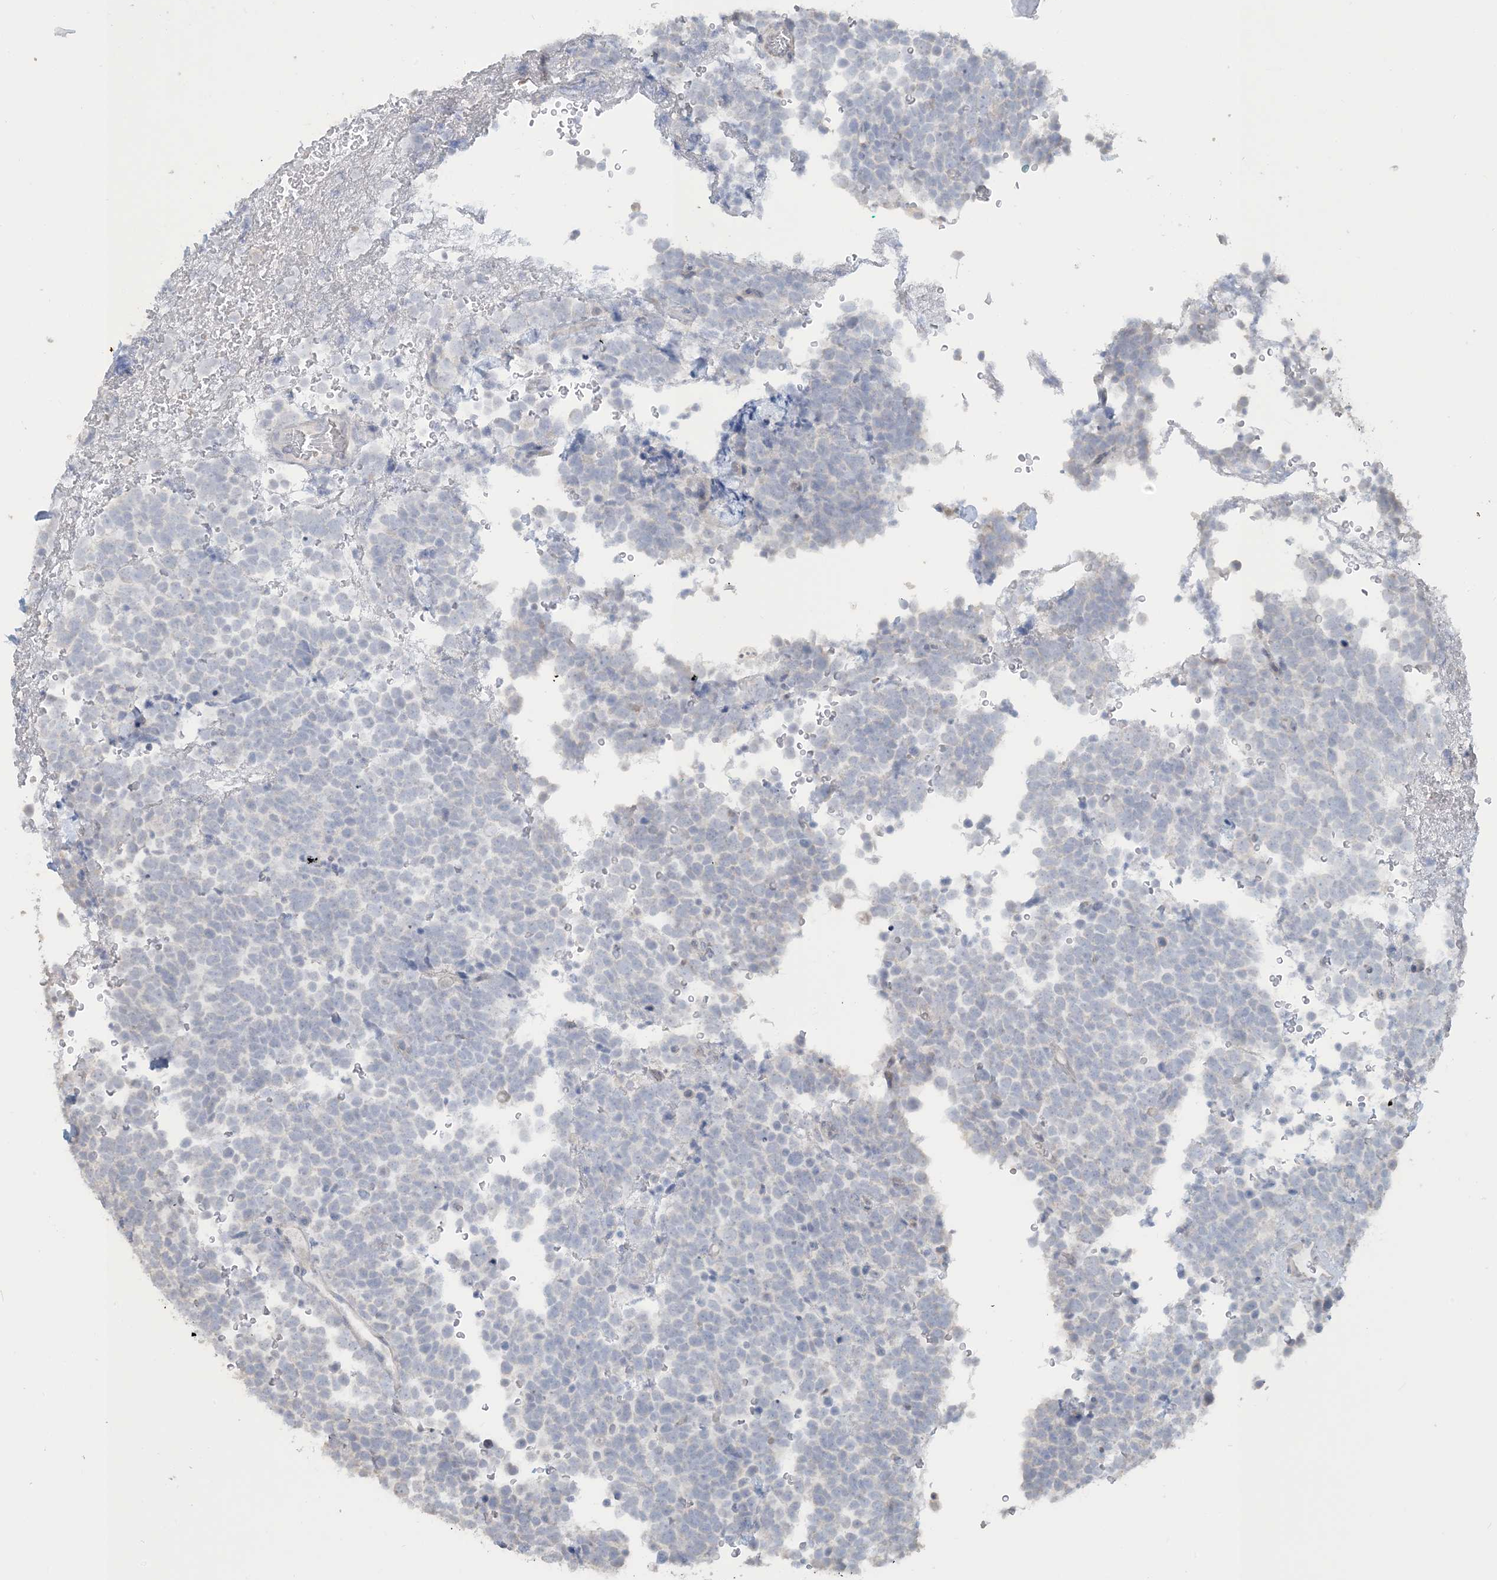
{"staining": {"intensity": "negative", "quantity": "none", "location": "none"}, "tissue": "urothelial cancer", "cell_type": "Tumor cells", "image_type": "cancer", "snomed": [{"axis": "morphology", "description": "Urothelial carcinoma, High grade"}, {"axis": "topography", "description": "Urinary bladder"}], "caption": "DAB (3,3'-diaminobenzidine) immunohistochemical staining of human urothelial carcinoma (high-grade) shows no significant positivity in tumor cells.", "gene": "NPHS2", "patient": {"sex": "female", "age": 82}}